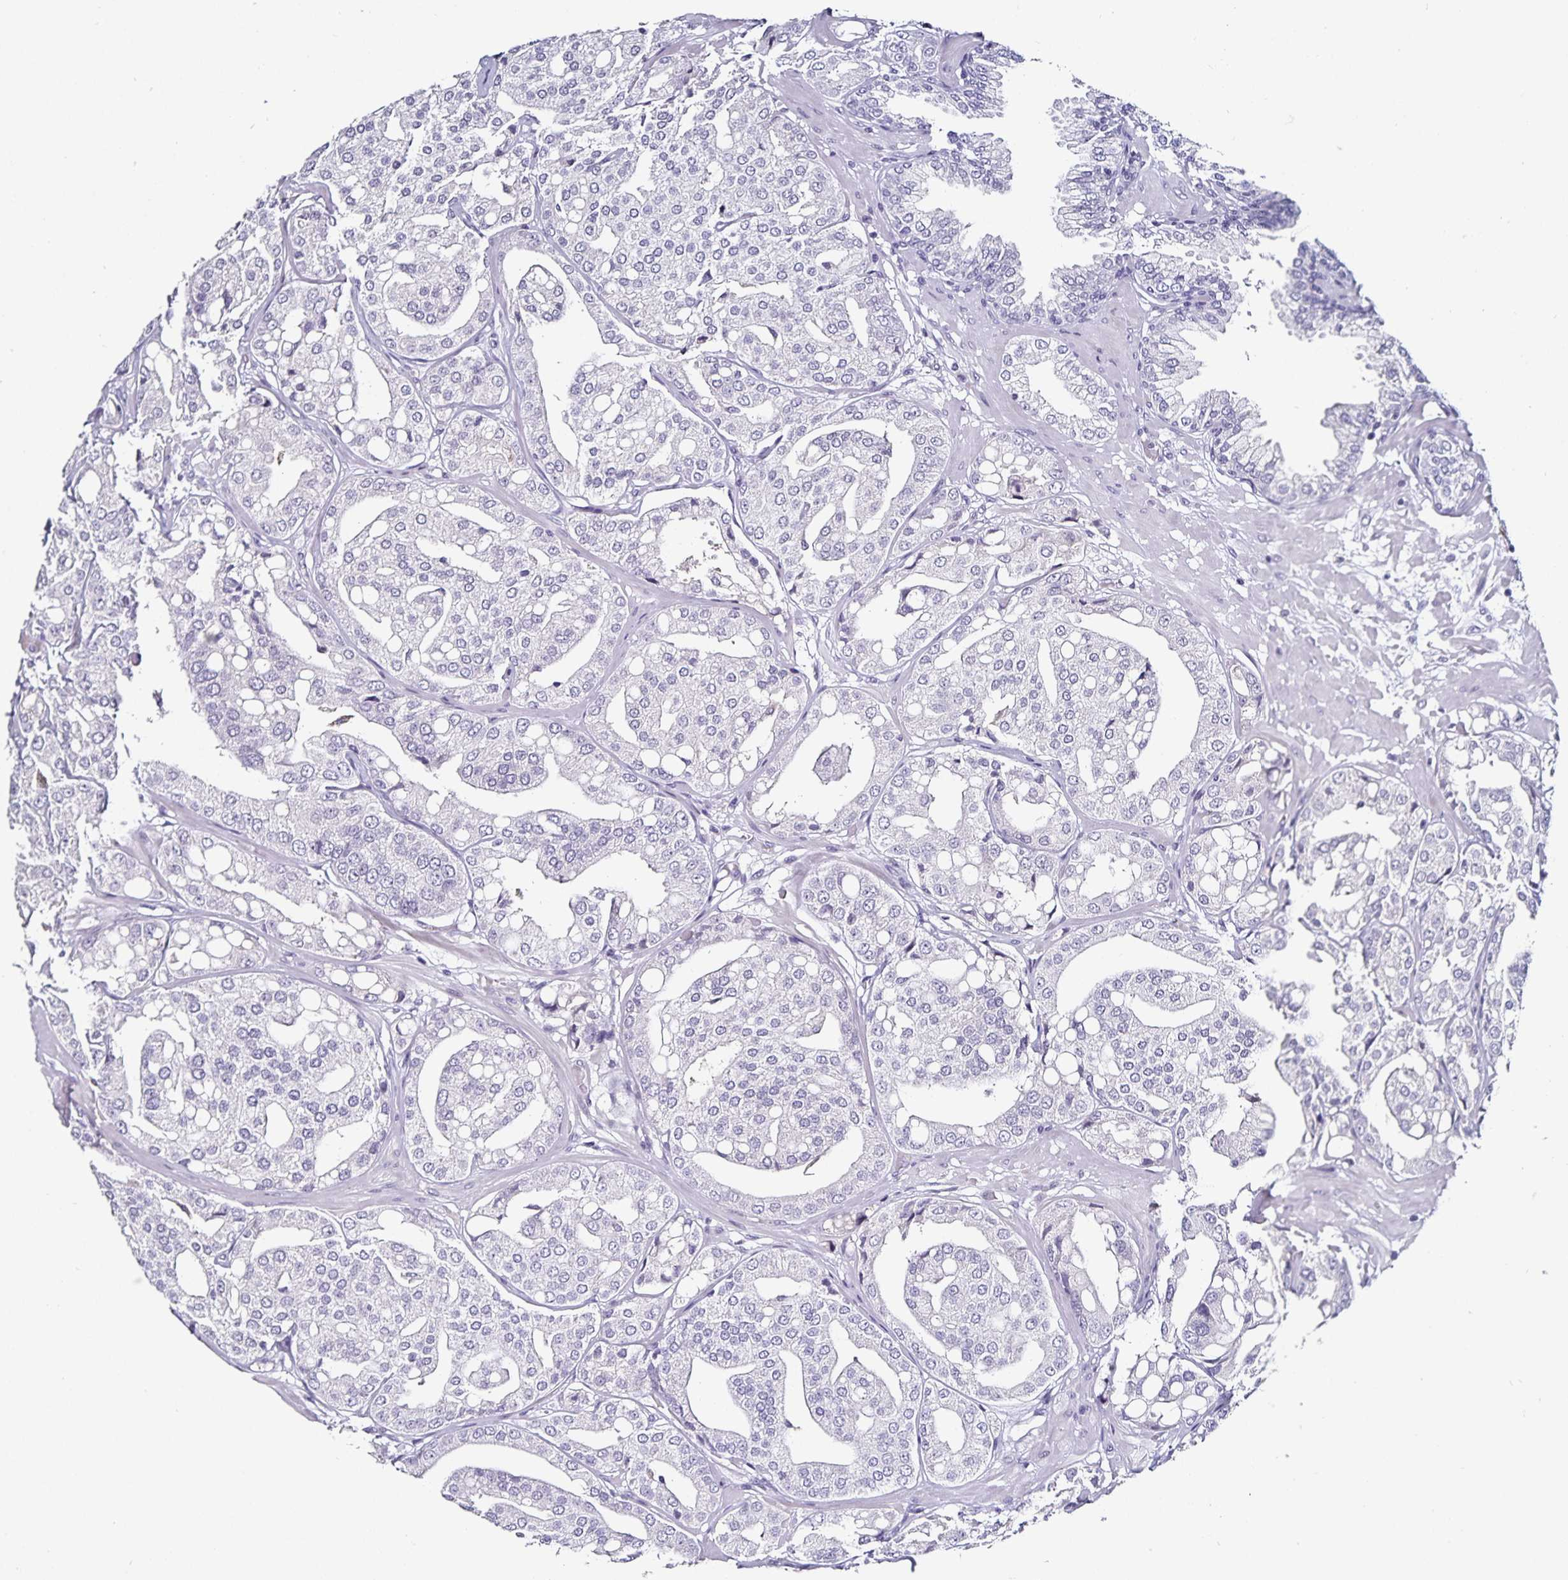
{"staining": {"intensity": "negative", "quantity": "none", "location": "none"}, "tissue": "renal cancer", "cell_type": "Tumor cells", "image_type": "cancer", "snomed": [{"axis": "morphology", "description": "Adenocarcinoma, NOS"}, {"axis": "topography", "description": "Urinary bladder"}], "caption": "Immunohistochemistry histopathology image of human renal cancer stained for a protein (brown), which demonstrates no expression in tumor cells.", "gene": "TTR", "patient": {"sex": "male", "age": 61}}